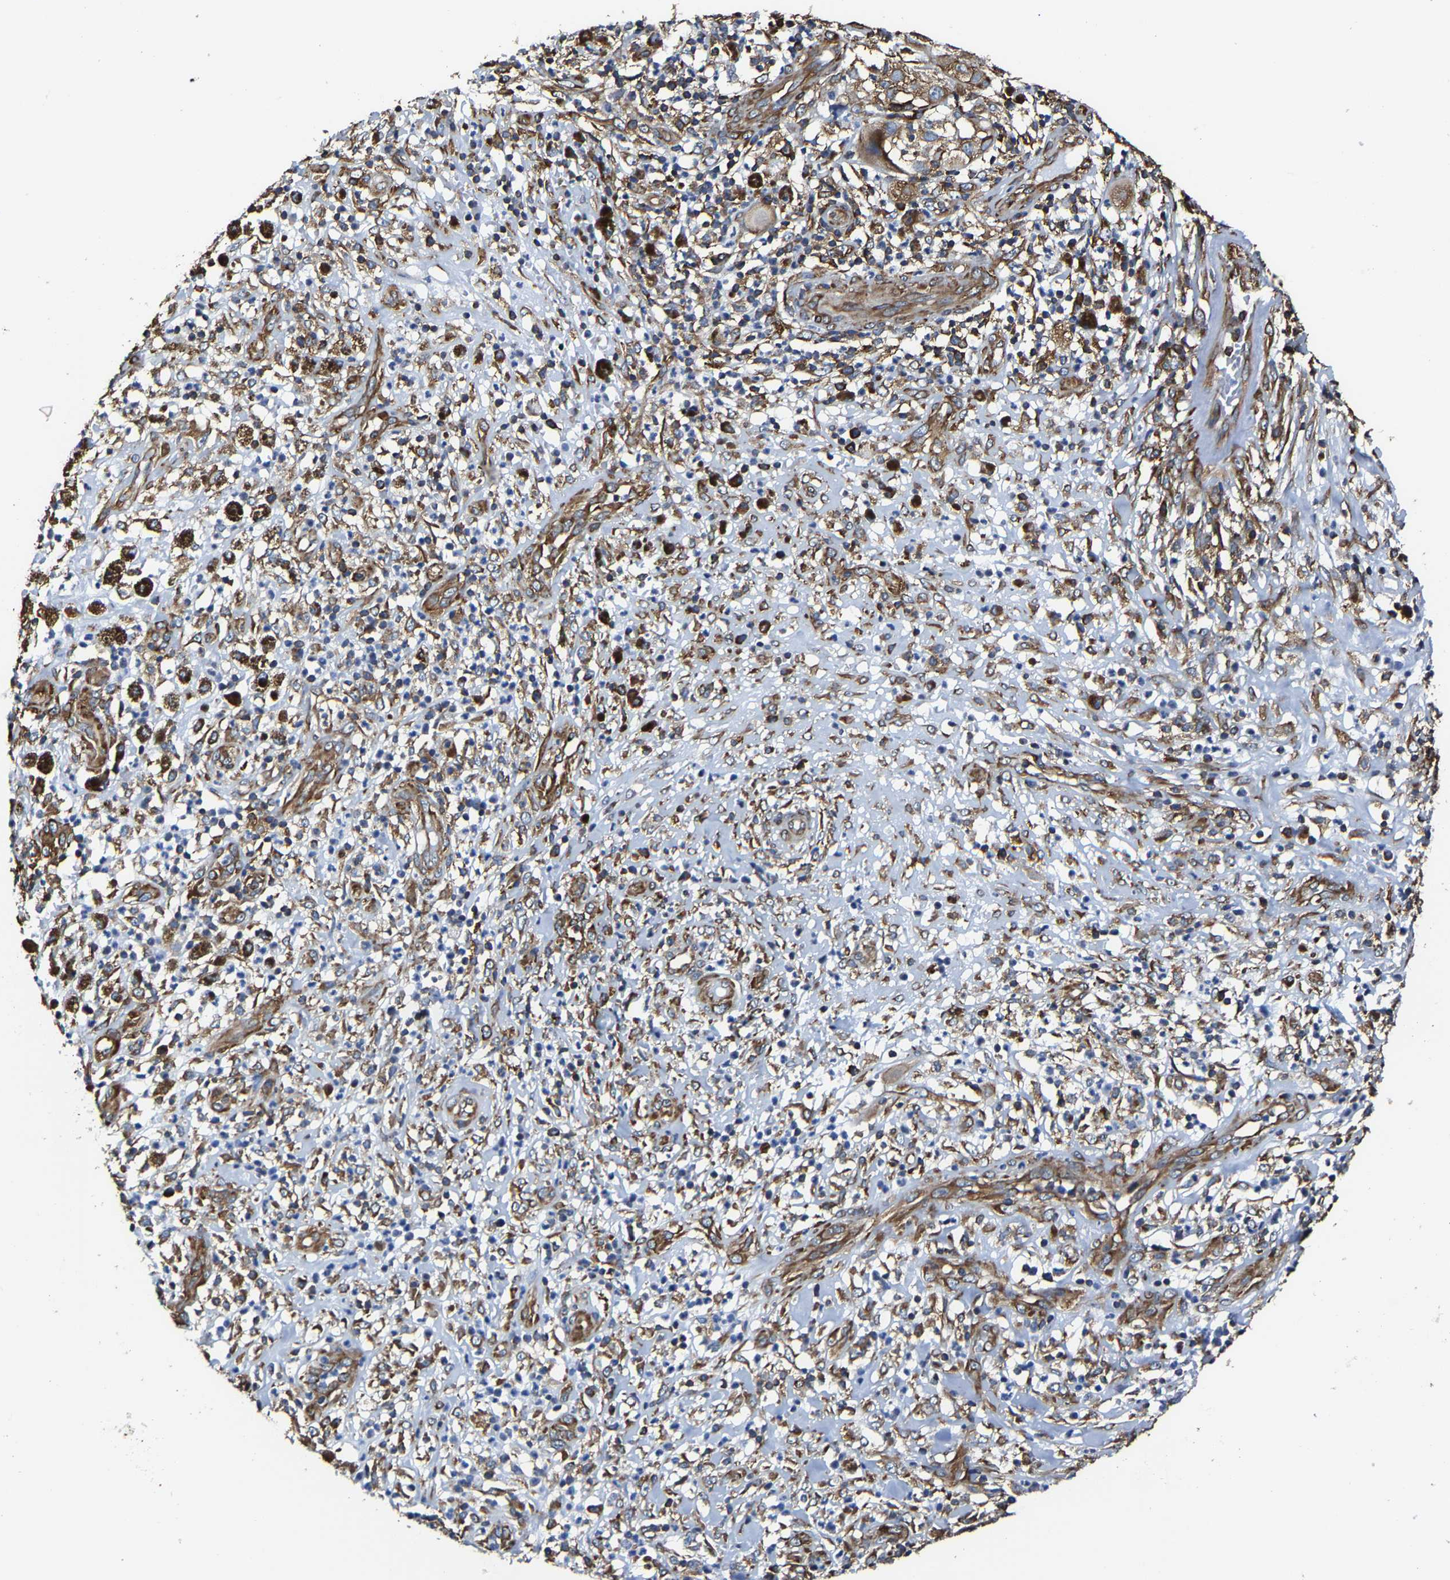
{"staining": {"intensity": "moderate", "quantity": ">75%", "location": "cytoplasmic/membranous"}, "tissue": "melanoma", "cell_type": "Tumor cells", "image_type": "cancer", "snomed": [{"axis": "morphology", "description": "Necrosis, NOS"}, {"axis": "morphology", "description": "Malignant melanoma, NOS"}, {"axis": "topography", "description": "Skin"}], "caption": "Protein staining of malignant melanoma tissue exhibits moderate cytoplasmic/membranous staining in approximately >75% of tumor cells. (Stains: DAB in brown, nuclei in blue, Microscopy: brightfield microscopy at high magnification).", "gene": "G3BP2", "patient": {"sex": "female", "age": 87}}